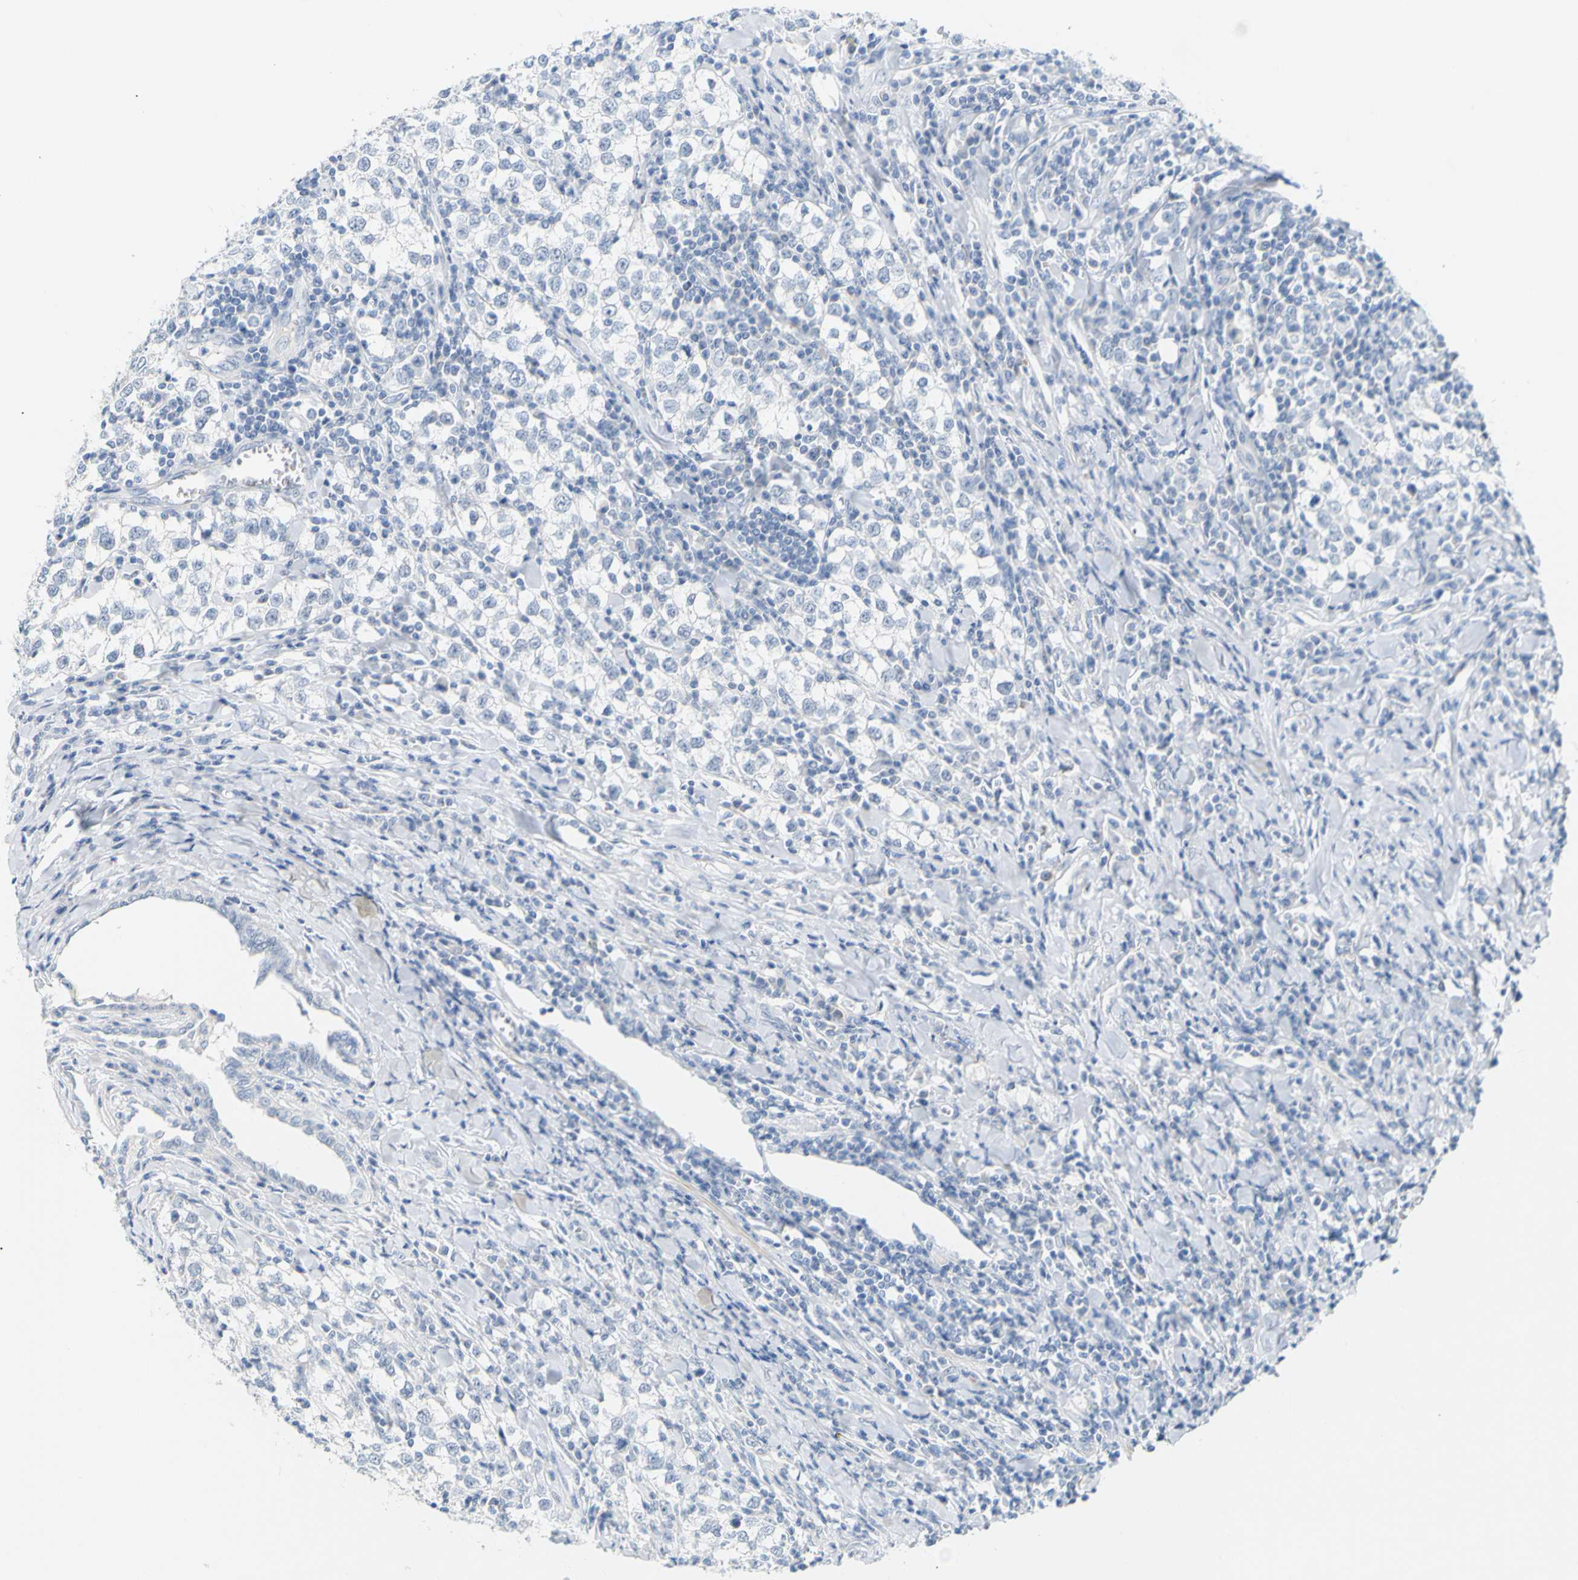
{"staining": {"intensity": "negative", "quantity": "none", "location": "none"}, "tissue": "testis cancer", "cell_type": "Tumor cells", "image_type": "cancer", "snomed": [{"axis": "morphology", "description": "Seminoma, NOS"}, {"axis": "morphology", "description": "Carcinoma, Embryonal, NOS"}, {"axis": "topography", "description": "Testis"}], "caption": "Human testis seminoma stained for a protein using IHC displays no expression in tumor cells.", "gene": "OPN1SW", "patient": {"sex": "male", "age": 36}}